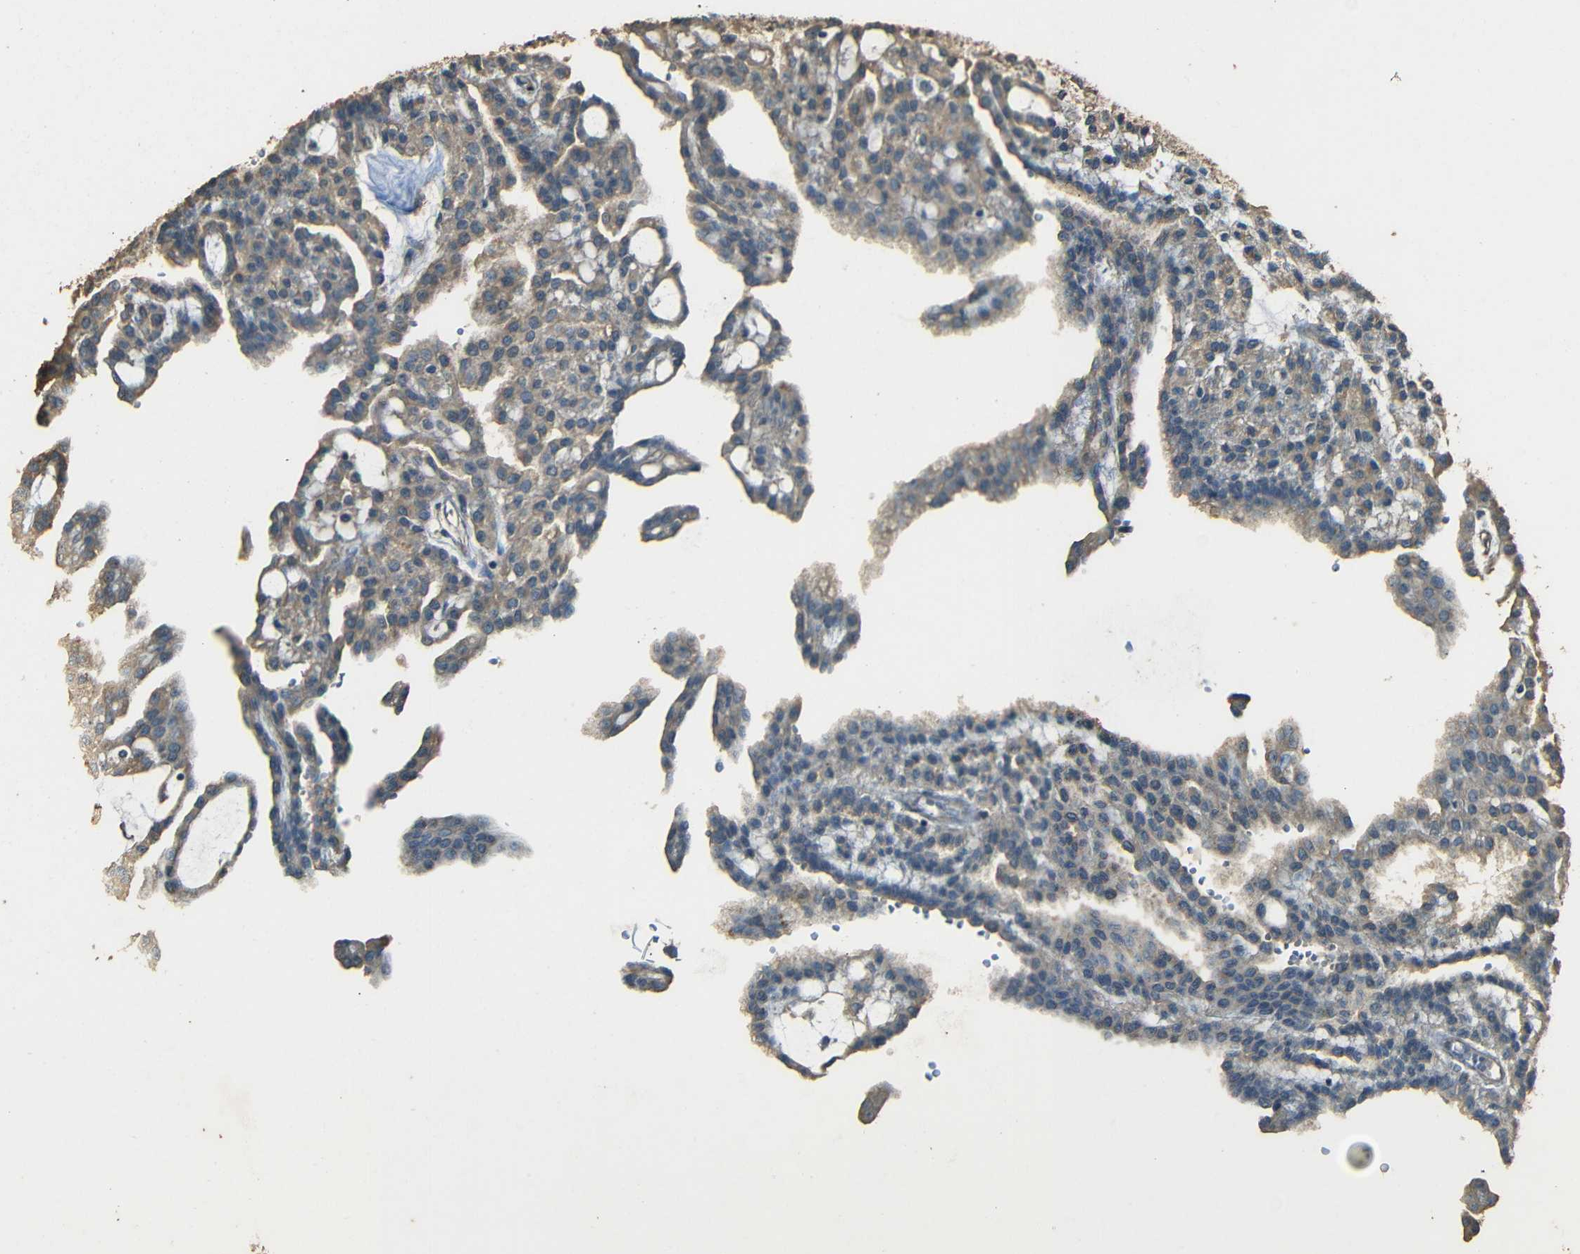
{"staining": {"intensity": "moderate", "quantity": ">75%", "location": "cytoplasmic/membranous"}, "tissue": "renal cancer", "cell_type": "Tumor cells", "image_type": "cancer", "snomed": [{"axis": "morphology", "description": "Adenocarcinoma, NOS"}, {"axis": "topography", "description": "Kidney"}], "caption": "Immunohistochemical staining of human adenocarcinoma (renal) exhibits medium levels of moderate cytoplasmic/membranous protein staining in approximately >75% of tumor cells. Immunohistochemistry stains the protein of interest in brown and the nuclei are stained blue.", "gene": "PDE5A", "patient": {"sex": "male", "age": 63}}